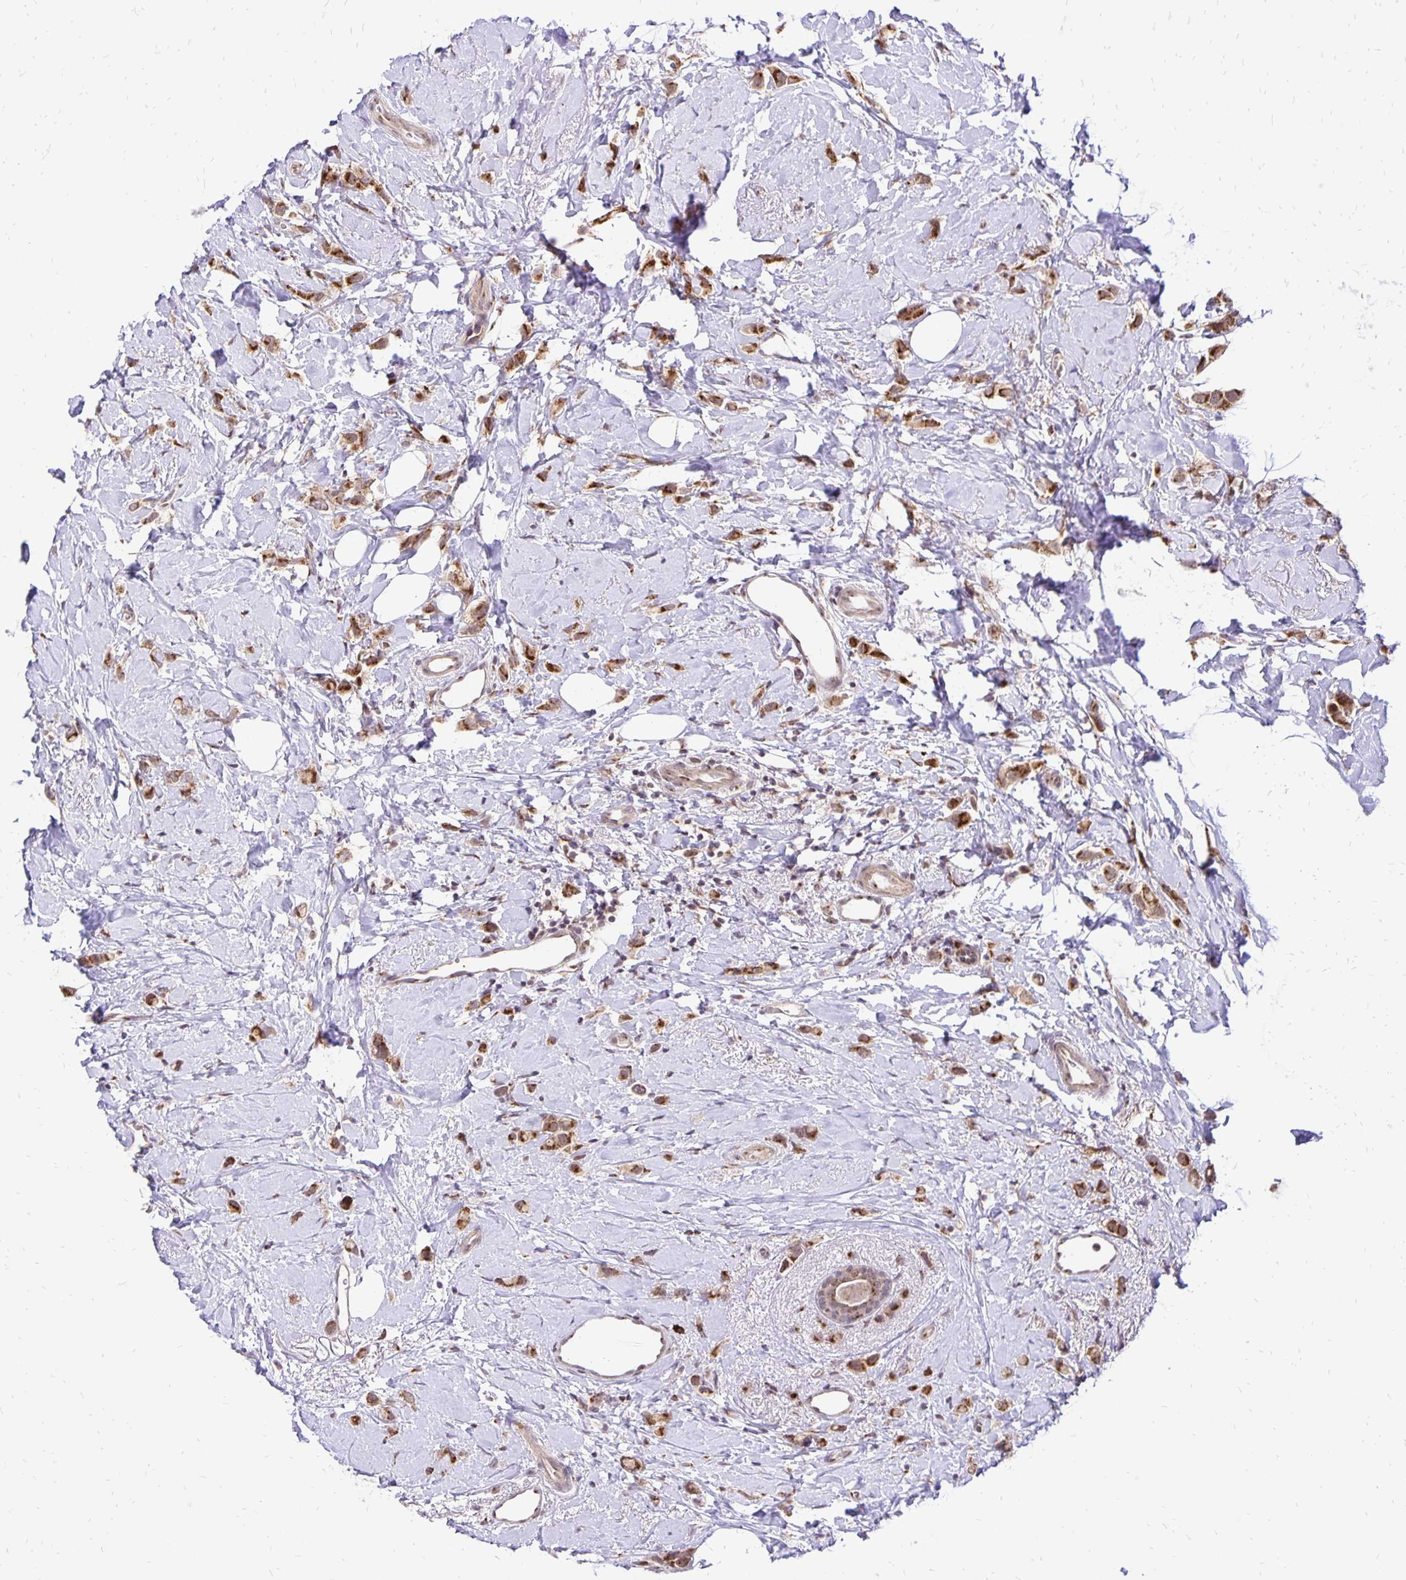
{"staining": {"intensity": "moderate", "quantity": ">75%", "location": "cytoplasmic/membranous,nuclear"}, "tissue": "breast cancer", "cell_type": "Tumor cells", "image_type": "cancer", "snomed": [{"axis": "morphology", "description": "Lobular carcinoma"}, {"axis": "topography", "description": "Breast"}], "caption": "Tumor cells display moderate cytoplasmic/membranous and nuclear staining in about >75% of cells in breast cancer.", "gene": "GOLGA5", "patient": {"sex": "female", "age": 66}}